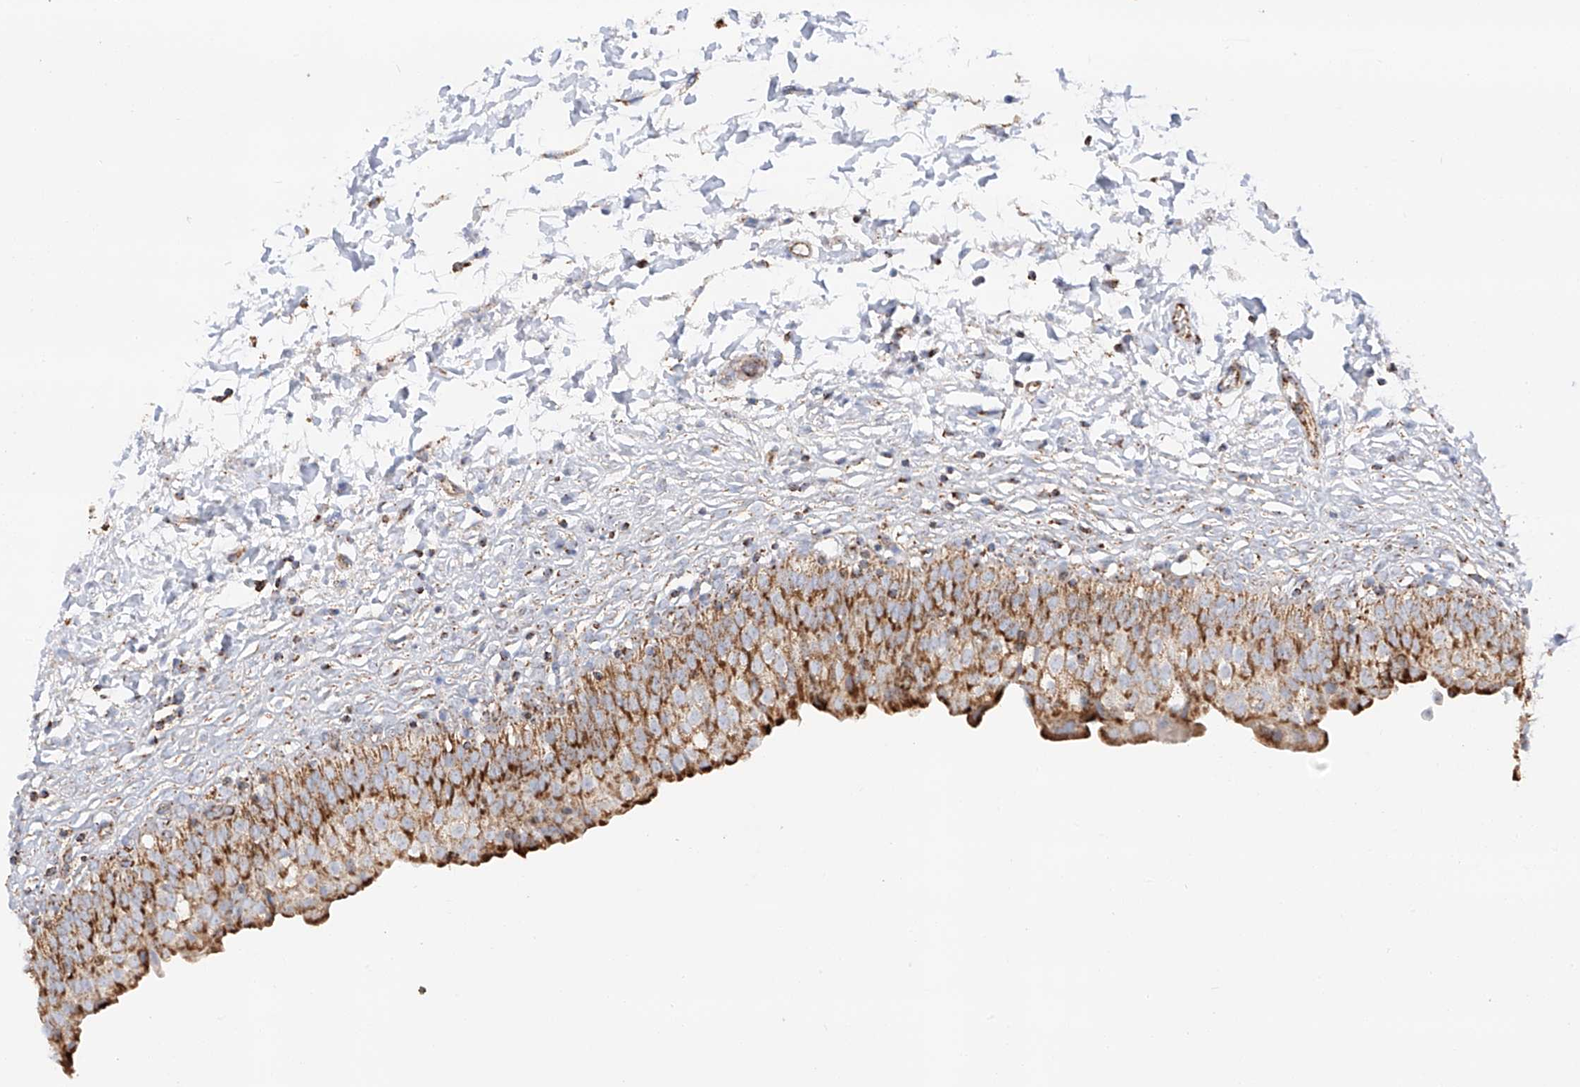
{"staining": {"intensity": "strong", "quantity": ">75%", "location": "cytoplasmic/membranous"}, "tissue": "urinary bladder", "cell_type": "Urothelial cells", "image_type": "normal", "snomed": [{"axis": "morphology", "description": "Normal tissue, NOS"}, {"axis": "topography", "description": "Urinary bladder"}], "caption": "Urothelial cells show high levels of strong cytoplasmic/membranous expression in approximately >75% of cells in benign human urinary bladder.", "gene": "TTC27", "patient": {"sex": "male", "age": 55}}